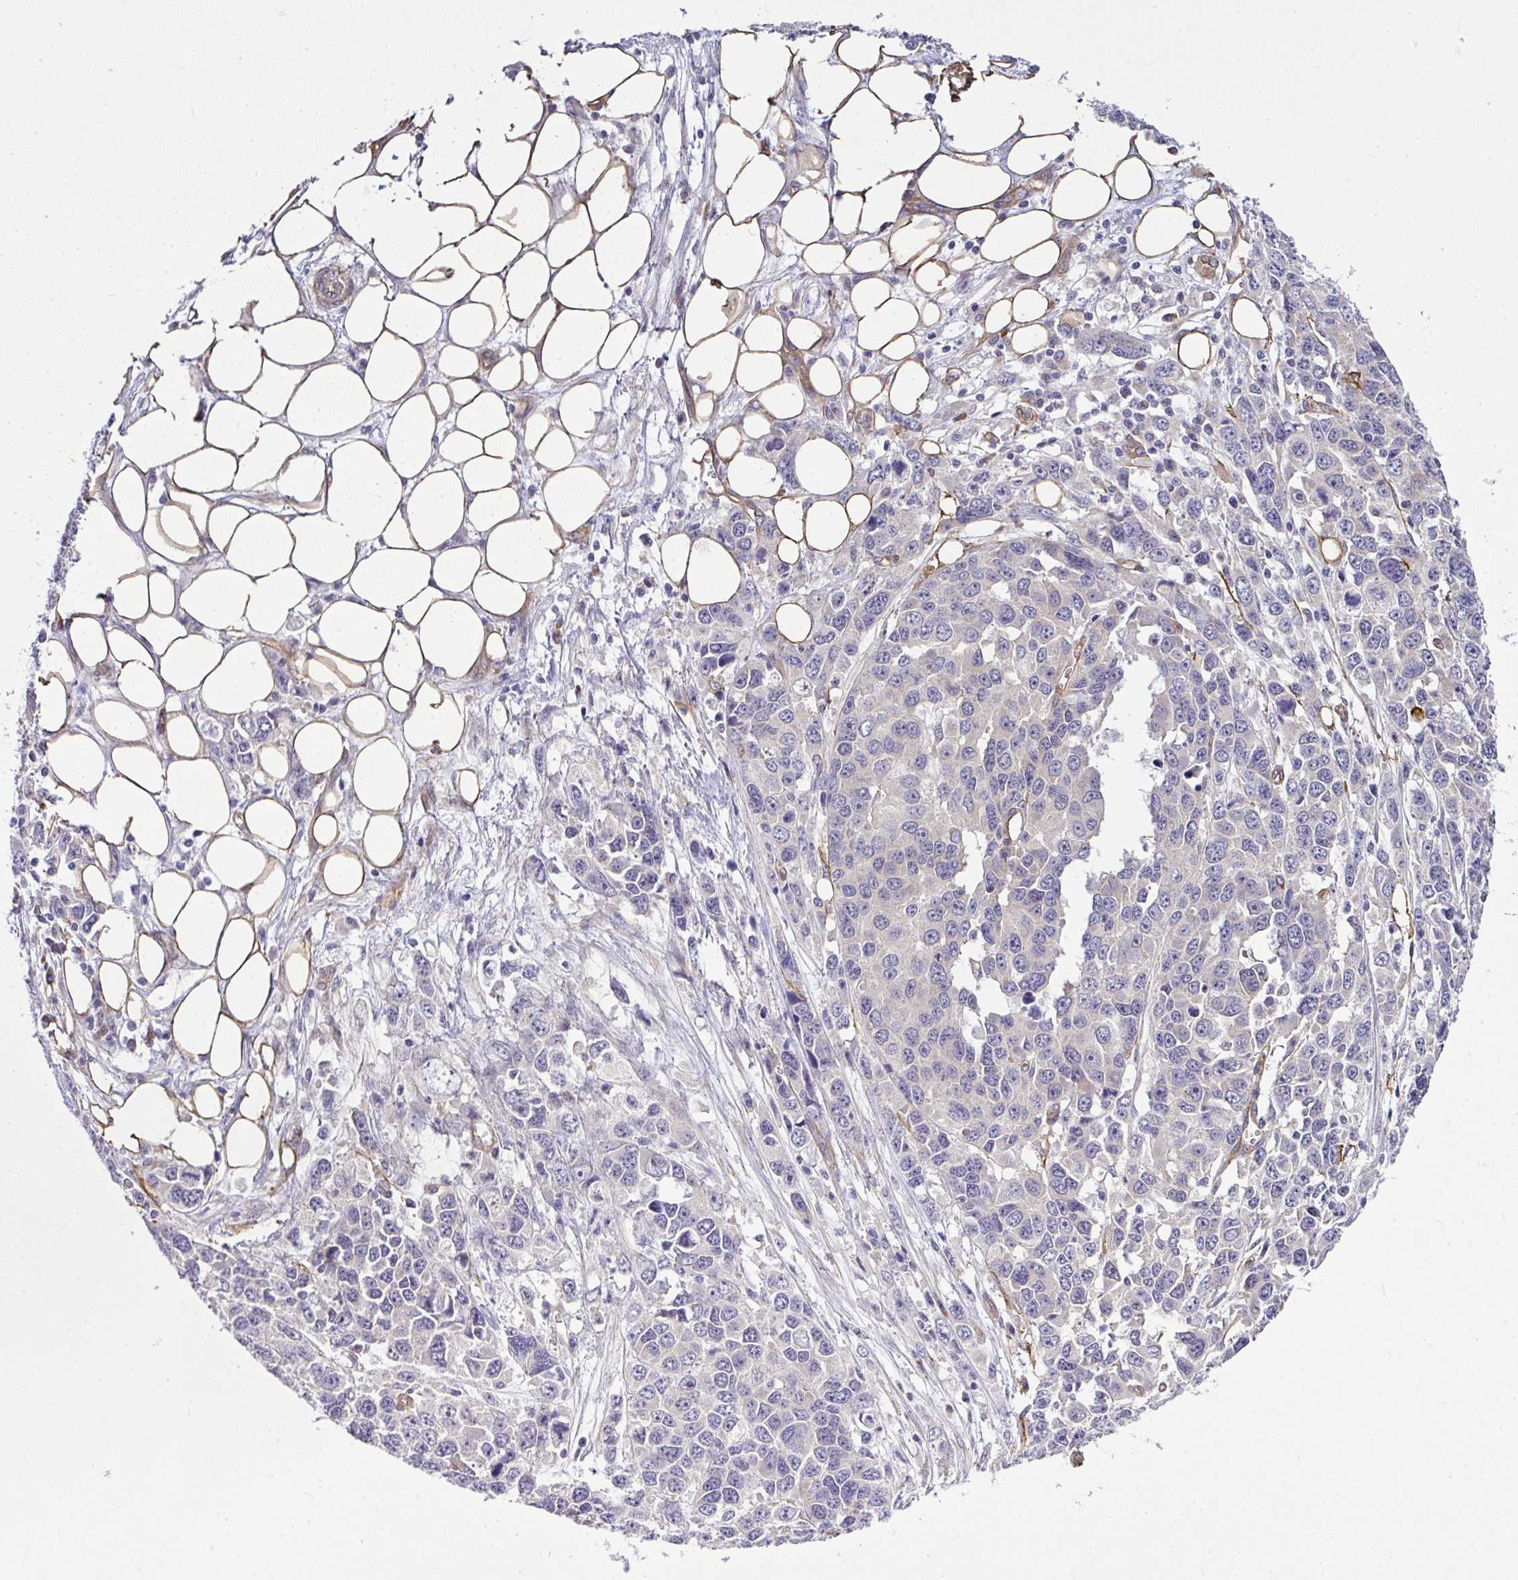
{"staining": {"intensity": "negative", "quantity": "none", "location": "none"}, "tissue": "ovarian cancer", "cell_type": "Tumor cells", "image_type": "cancer", "snomed": [{"axis": "morphology", "description": "Cystadenocarcinoma, serous, NOS"}, {"axis": "topography", "description": "Ovary"}], "caption": "Micrograph shows no significant protein staining in tumor cells of serous cystadenocarcinoma (ovarian).", "gene": "RSKR", "patient": {"sex": "female", "age": 76}}